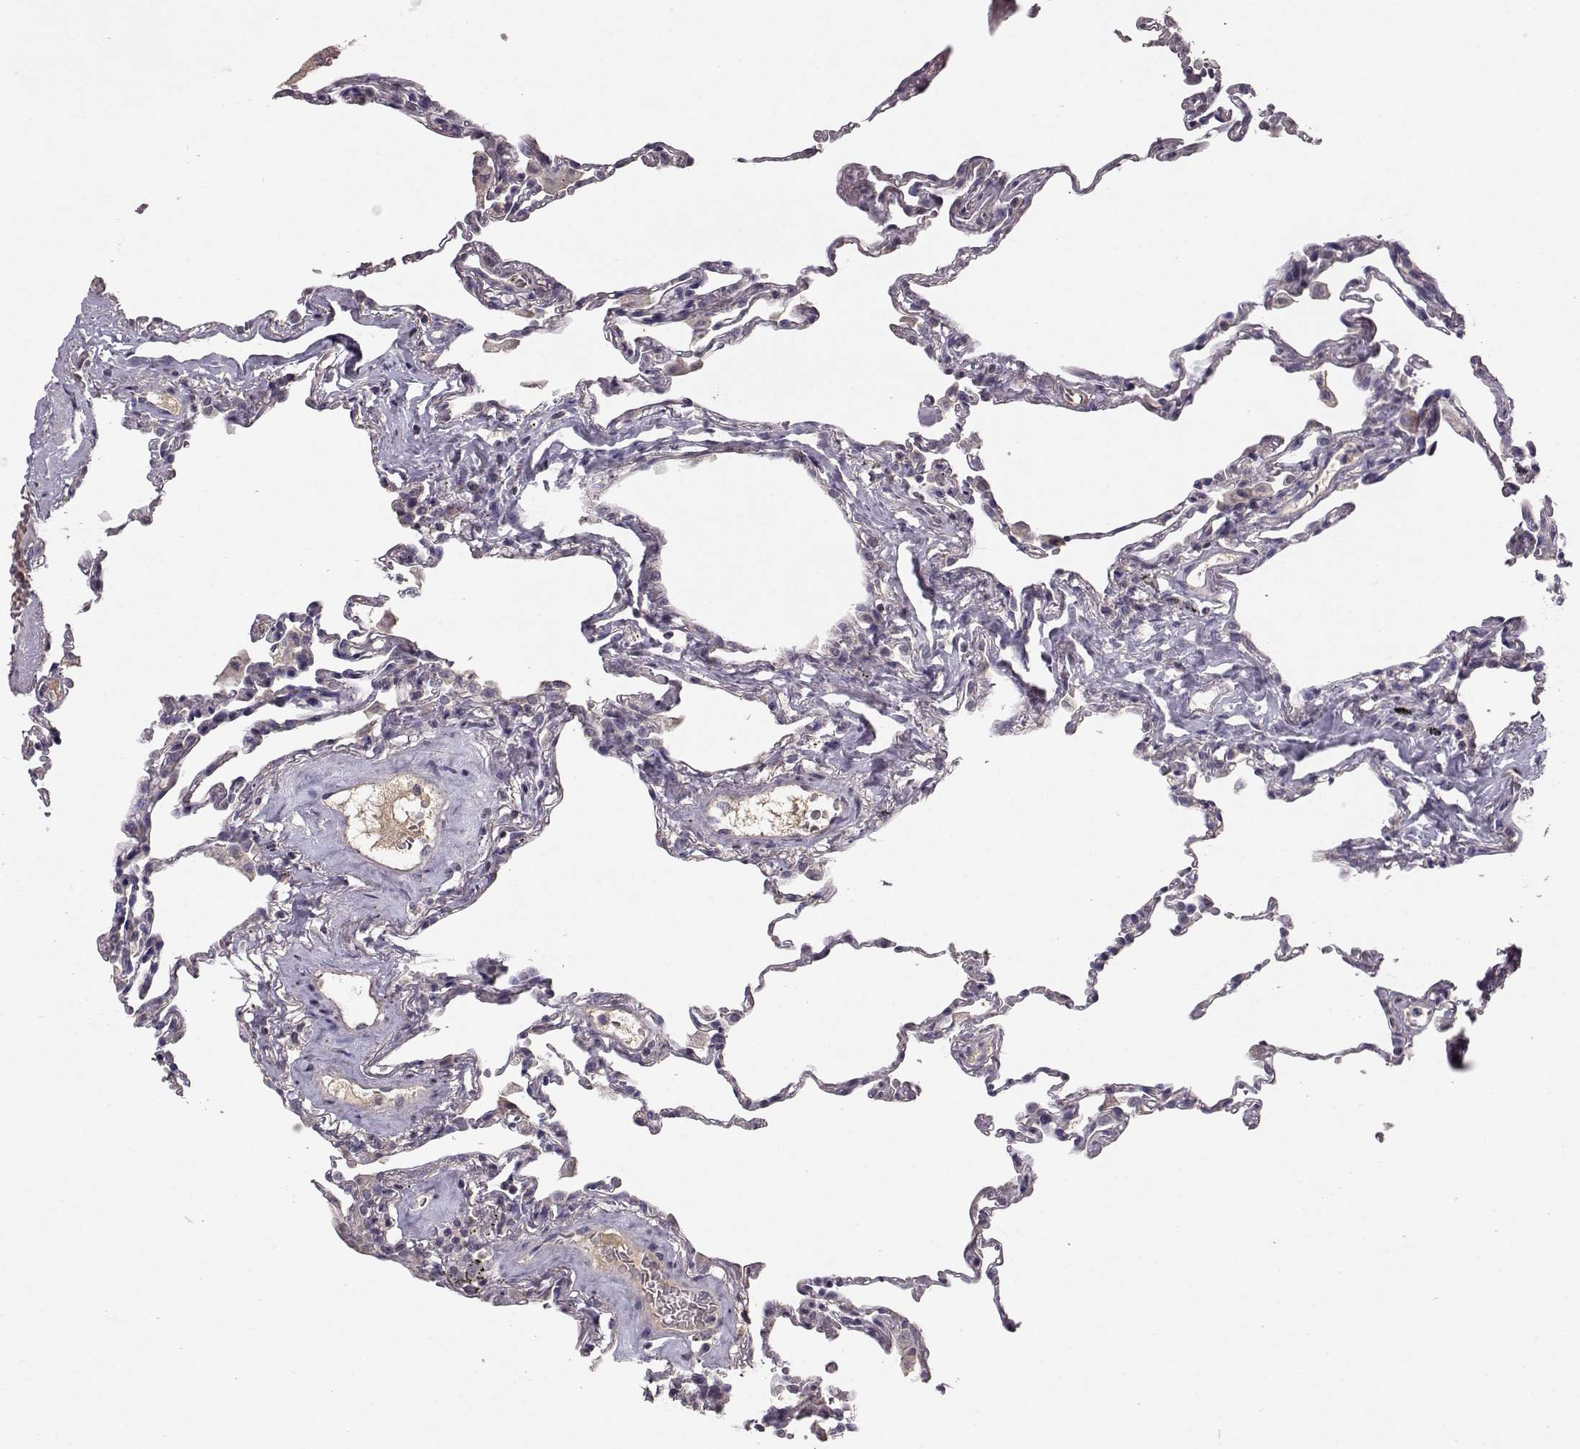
{"staining": {"intensity": "negative", "quantity": "none", "location": "none"}, "tissue": "lung", "cell_type": "Alveolar cells", "image_type": "normal", "snomed": [{"axis": "morphology", "description": "Normal tissue, NOS"}, {"axis": "topography", "description": "Lung"}], "caption": "Protein analysis of benign lung reveals no significant expression in alveolar cells.", "gene": "PMCH", "patient": {"sex": "female", "age": 57}}